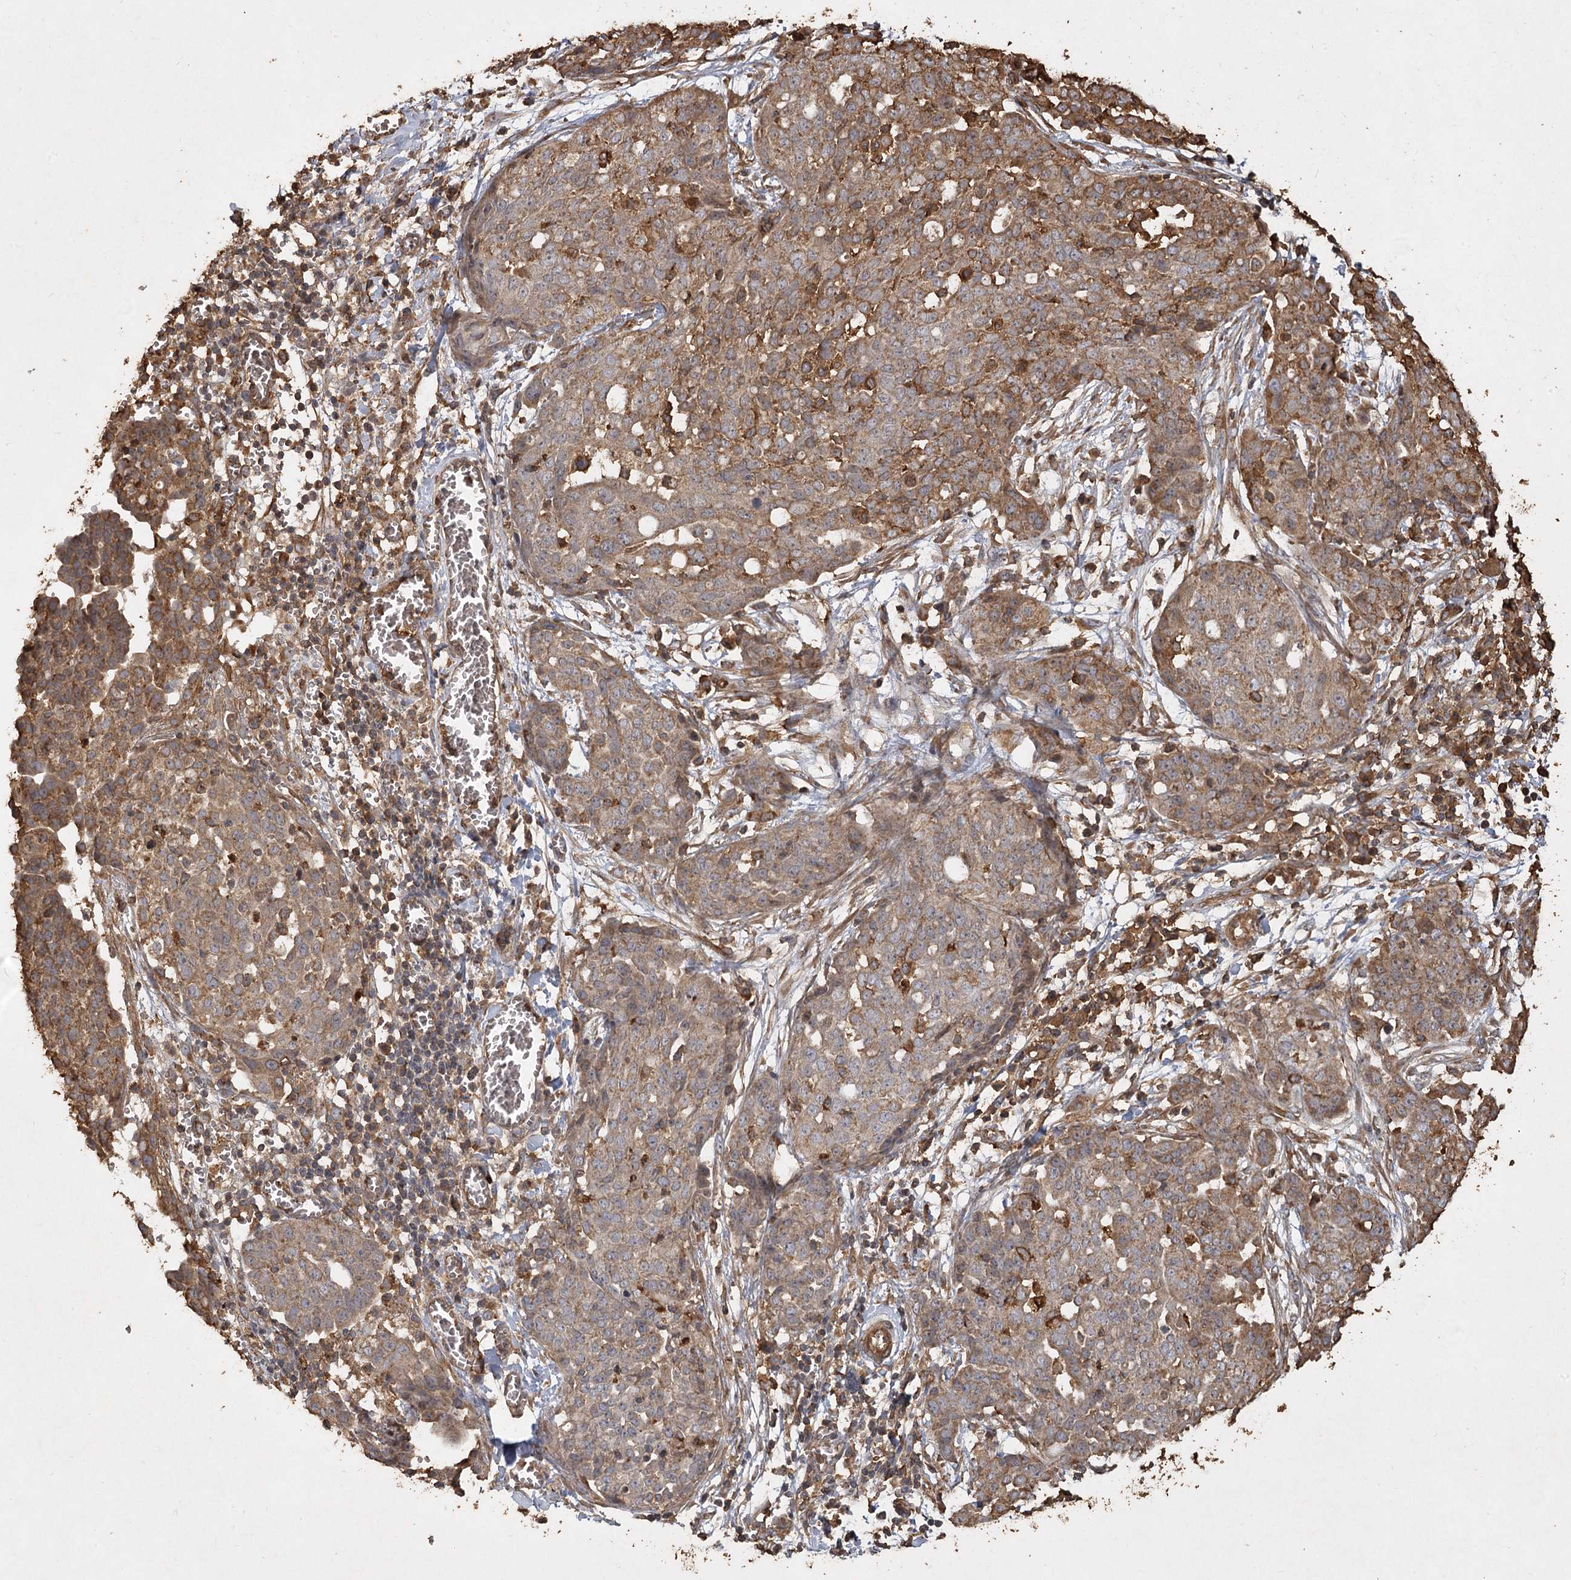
{"staining": {"intensity": "moderate", "quantity": ">75%", "location": "cytoplasmic/membranous"}, "tissue": "ovarian cancer", "cell_type": "Tumor cells", "image_type": "cancer", "snomed": [{"axis": "morphology", "description": "Cystadenocarcinoma, serous, NOS"}, {"axis": "topography", "description": "Soft tissue"}, {"axis": "topography", "description": "Ovary"}], "caption": "Immunohistochemistry (IHC) of human ovarian cancer (serous cystadenocarcinoma) shows medium levels of moderate cytoplasmic/membranous positivity in approximately >75% of tumor cells.", "gene": "PIK3C2A", "patient": {"sex": "female", "age": 57}}